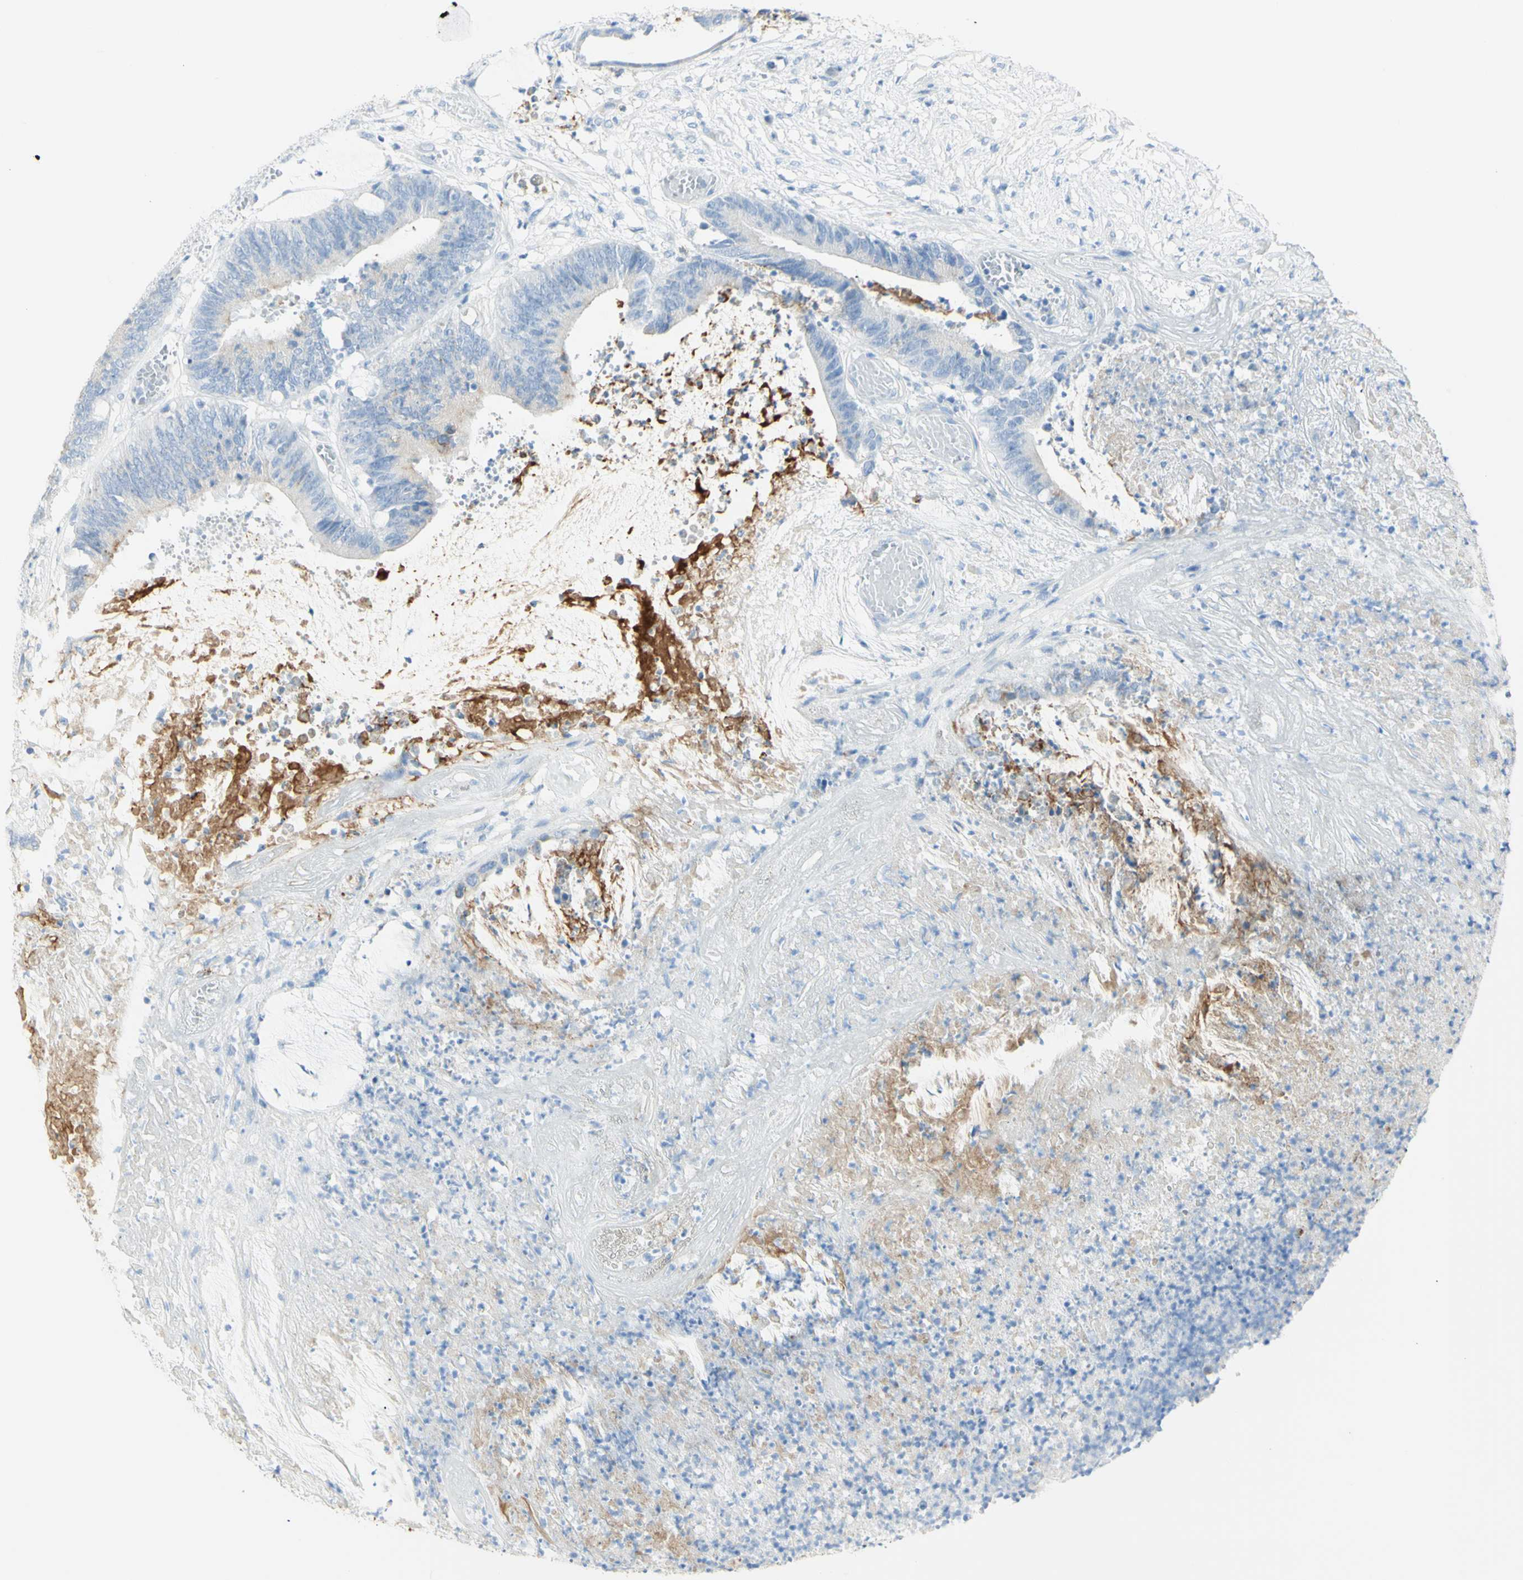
{"staining": {"intensity": "weak", "quantity": "25%-75%", "location": "cytoplasmic/membranous"}, "tissue": "colorectal cancer", "cell_type": "Tumor cells", "image_type": "cancer", "snomed": [{"axis": "morphology", "description": "Adenocarcinoma, NOS"}, {"axis": "topography", "description": "Rectum"}], "caption": "Colorectal cancer (adenocarcinoma) was stained to show a protein in brown. There is low levels of weak cytoplasmic/membranous positivity in about 25%-75% of tumor cells. (IHC, brightfield microscopy, high magnification).", "gene": "LETM1", "patient": {"sex": "female", "age": 66}}